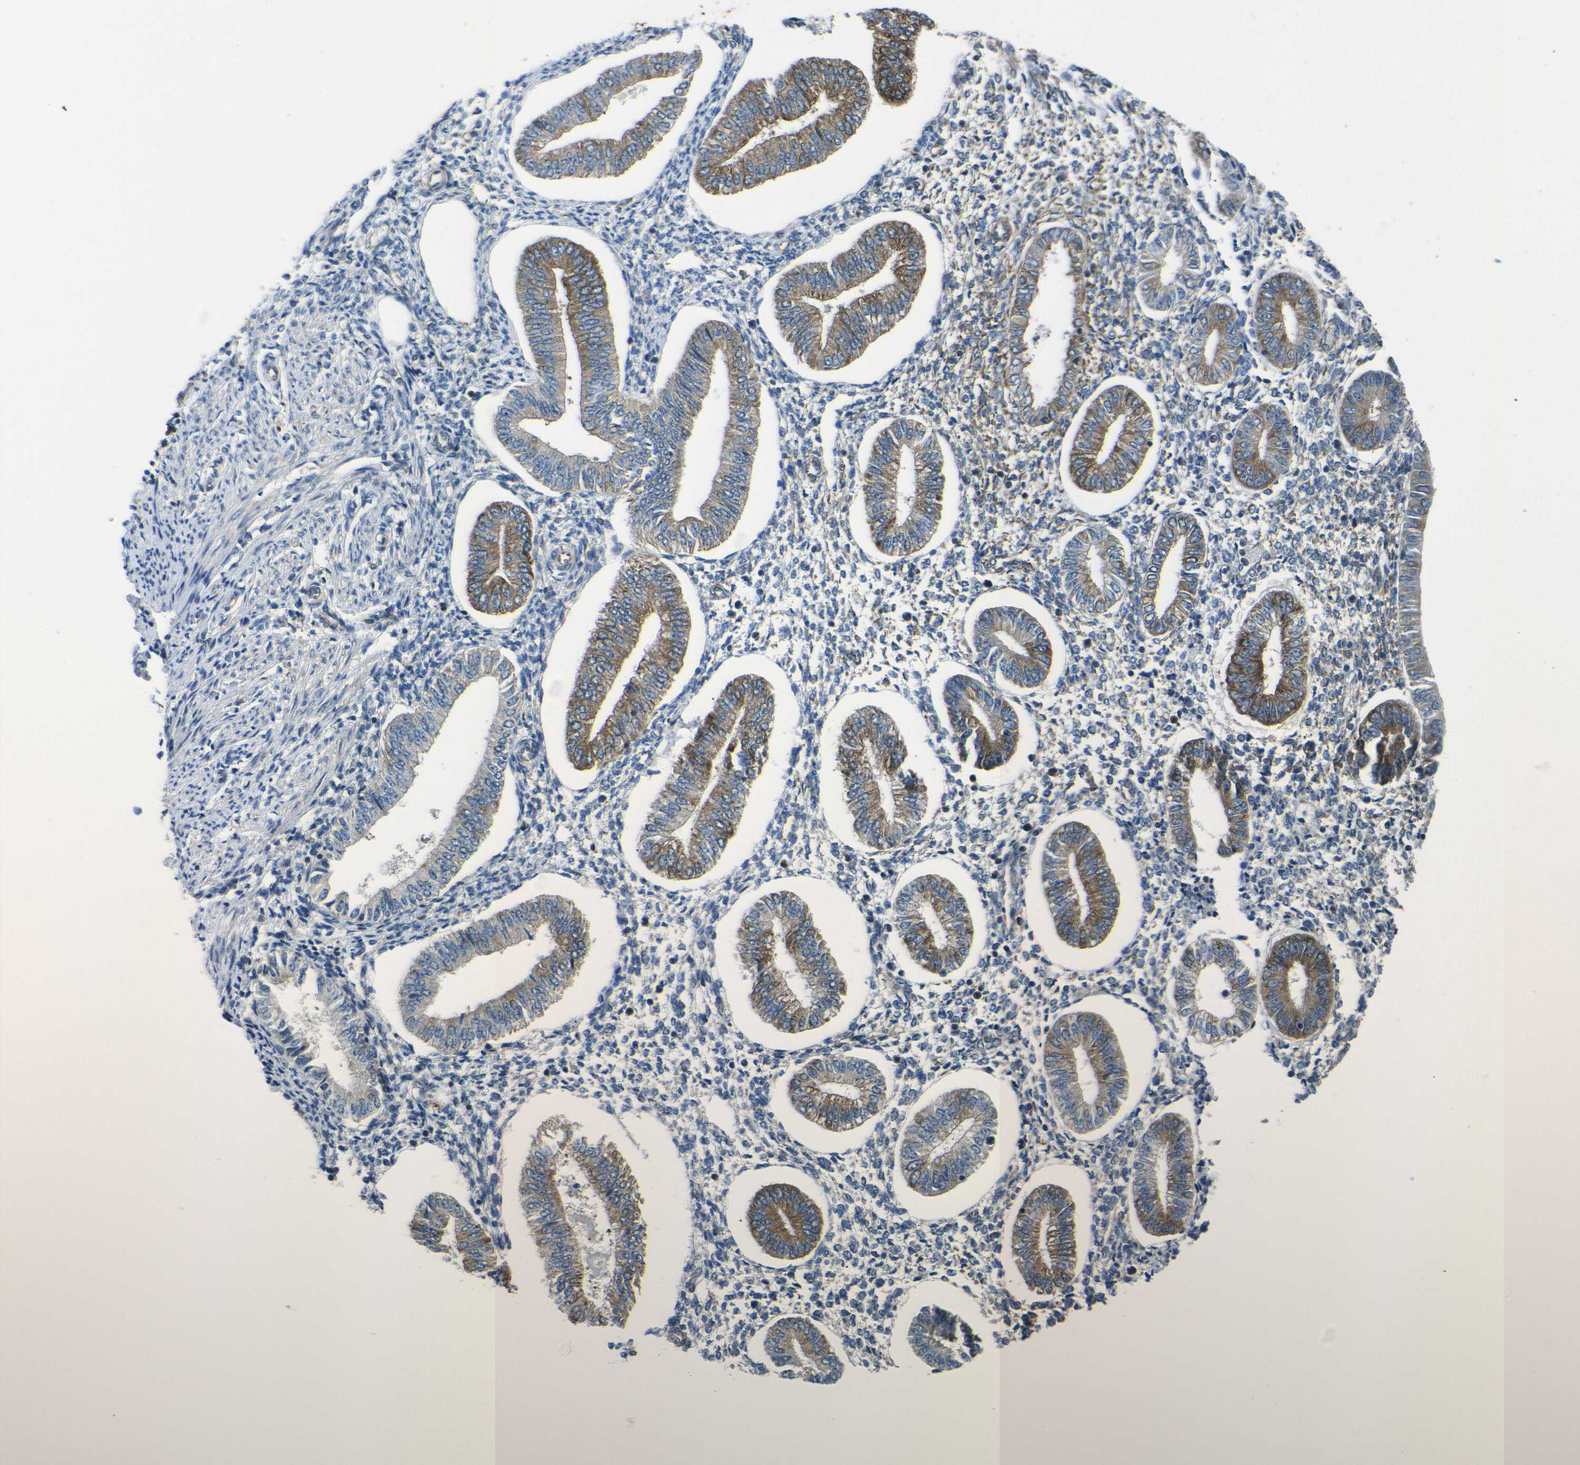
{"staining": {"intensity": "moderate", "quantity": "25%-75%", "location": "cytoplasmic/membranous"}, "tissue": "endometrium", "cell_type": "Cells in endometrial stroma", "image_type": "normal", "snomed": [{"axis": "morphology", "description": "Normal tissue, NOS"}, {"axis": "topography", "description": "Endometrium"}], "caption": "Immunohistochemical staining of benign human endometrium displays 25%-75% levels of moderate cytoplasmic/membranous protein positivity in about 25%-75% of cells in endometrial stroma.", "gene": "RPSA", "patient": {"sex": "female", "age": 50}}